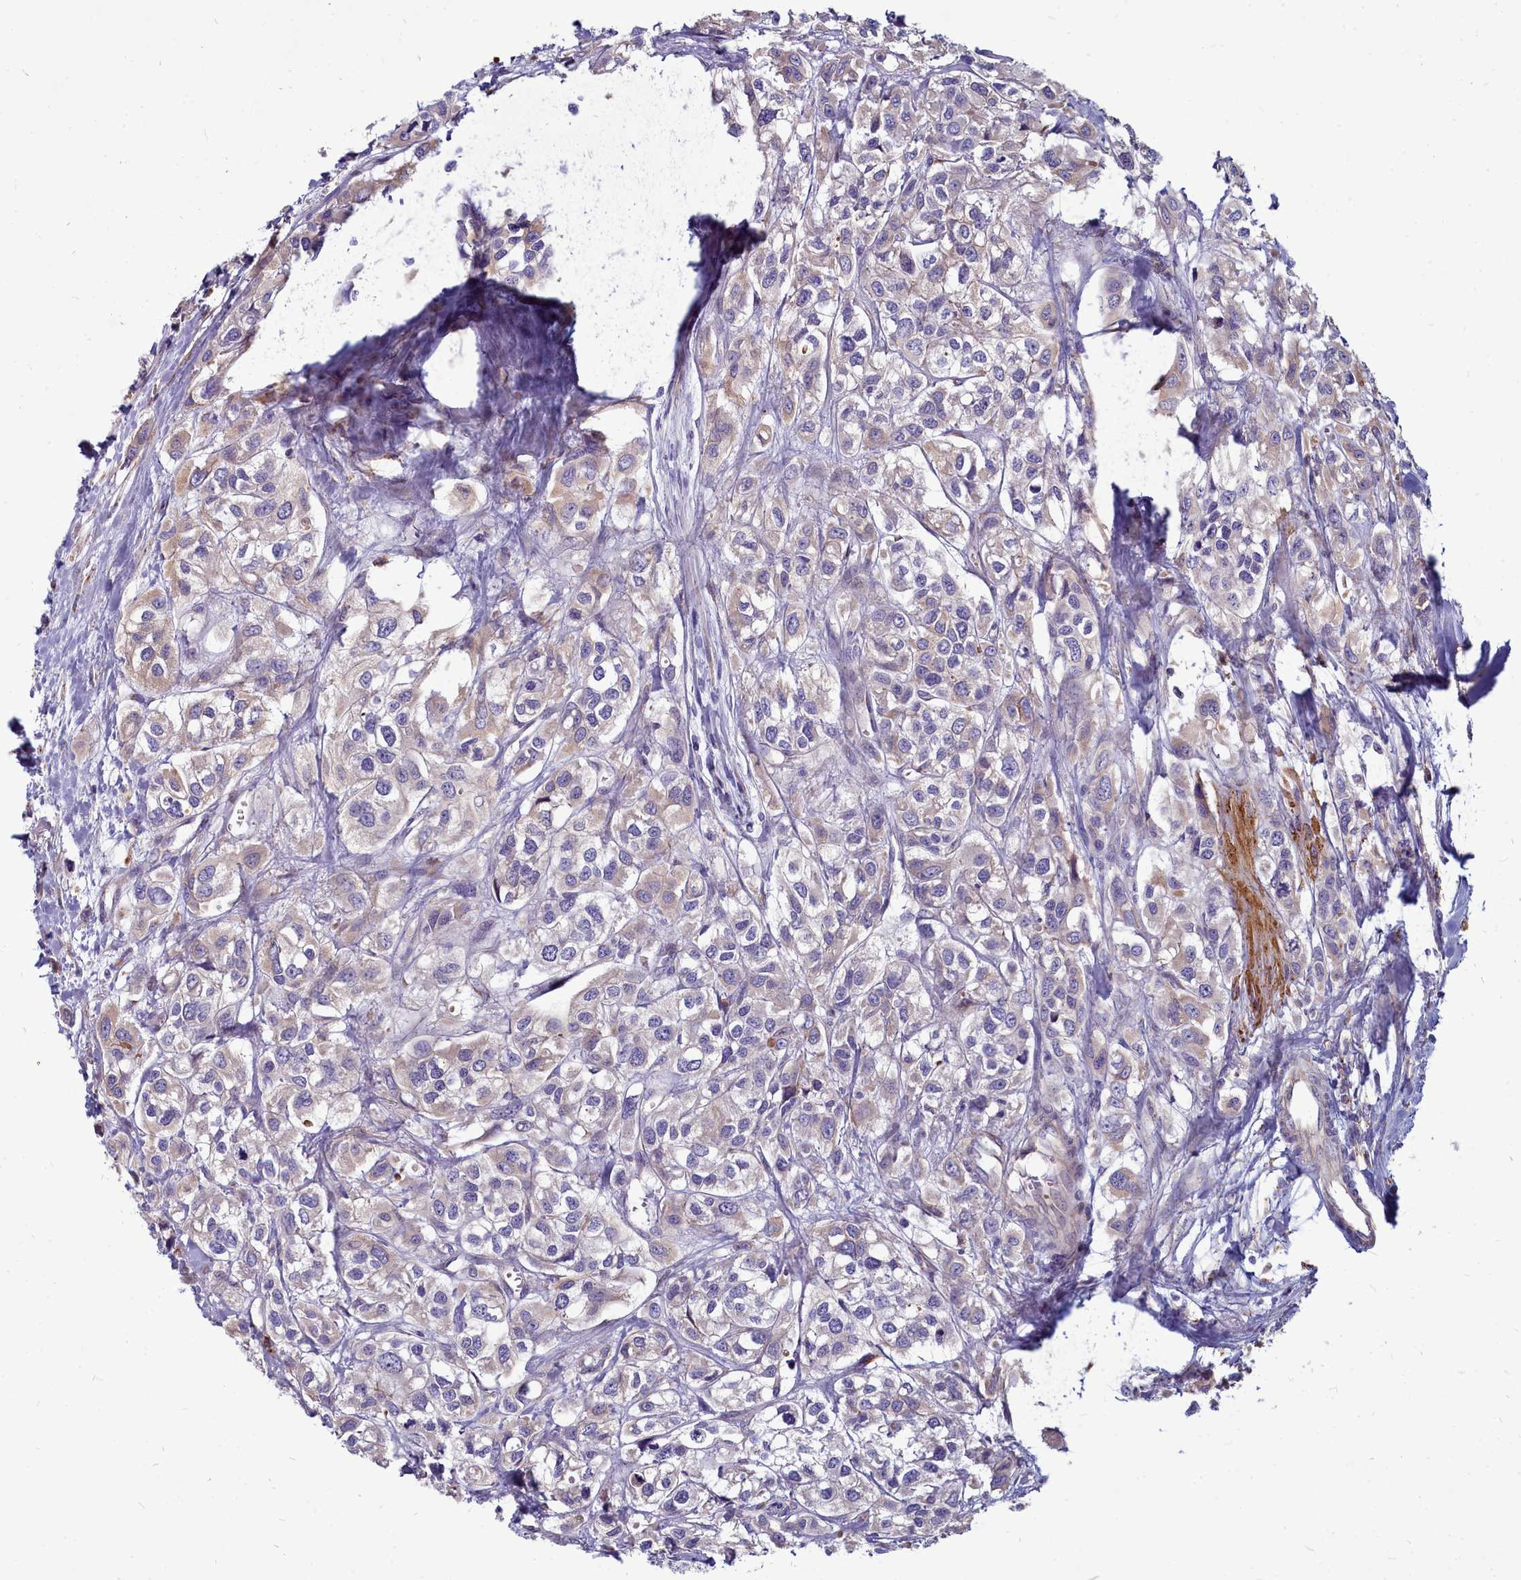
{"staining": {"intensity": "weak", "quantity": "25%-75%", "location": "cytoplasmic/membranous"}, "tissue": "urothelial cancer", "cell_type": "Tumor cells", "image_type": "cancer", "snomed": [{"axis": "morphology", "description": "Urothelial carcinoma, High grade"}, {"axis": "topography", "description": "Urinary bladder"}], "caption": "IHC image of neoplastic tissue: urothelial cancer stained using IHC shows low levels of weak protein expression localized specifically in the cytoplasmic/membranous of tumor cells, appearing as a cytoplasmic/membranous brown color.", "gene": "SMPD4", "patient": {"sex": "male", "age": 67}}